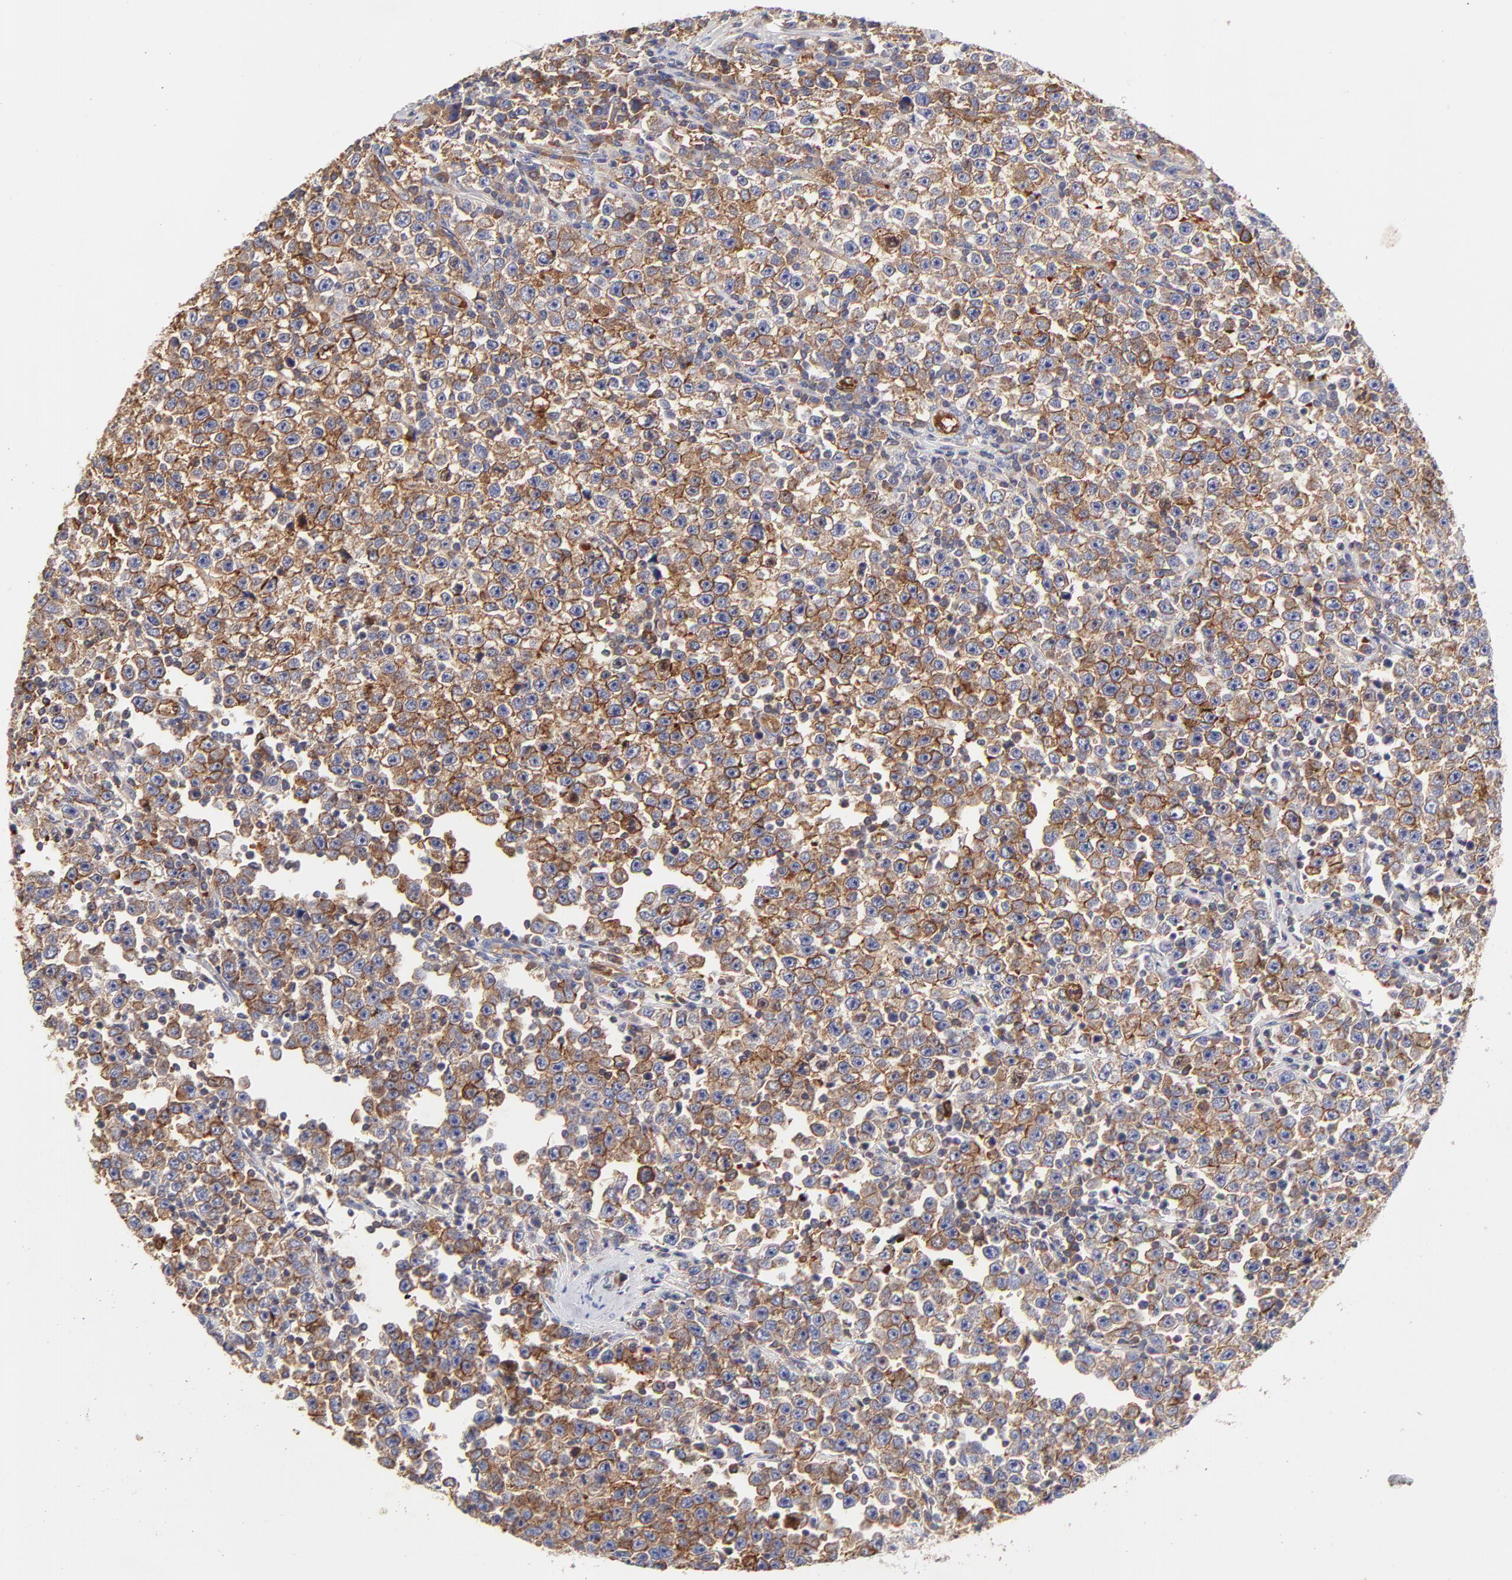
{"staining": {"intensity": "moderate", "quantity": ">75%", "location": "cytoplasmic/membranous"}, "tissue": "testis cancer", "cell_type": "Tumor cells", "image_type": "cancer", "snomed": [{"axis": "morphology", "description": "Seminoma, NOS"}, {"axis": "topography", "description": "Testis"}], "caption": "Protein positivity by IHC demonstrates moderate cytoplasmic/membranous staining in about >75% of tumor cells in testis cancer (seminoma).", "gene": "CD2AP", "patient": {"sex": "male", "age": 43}}